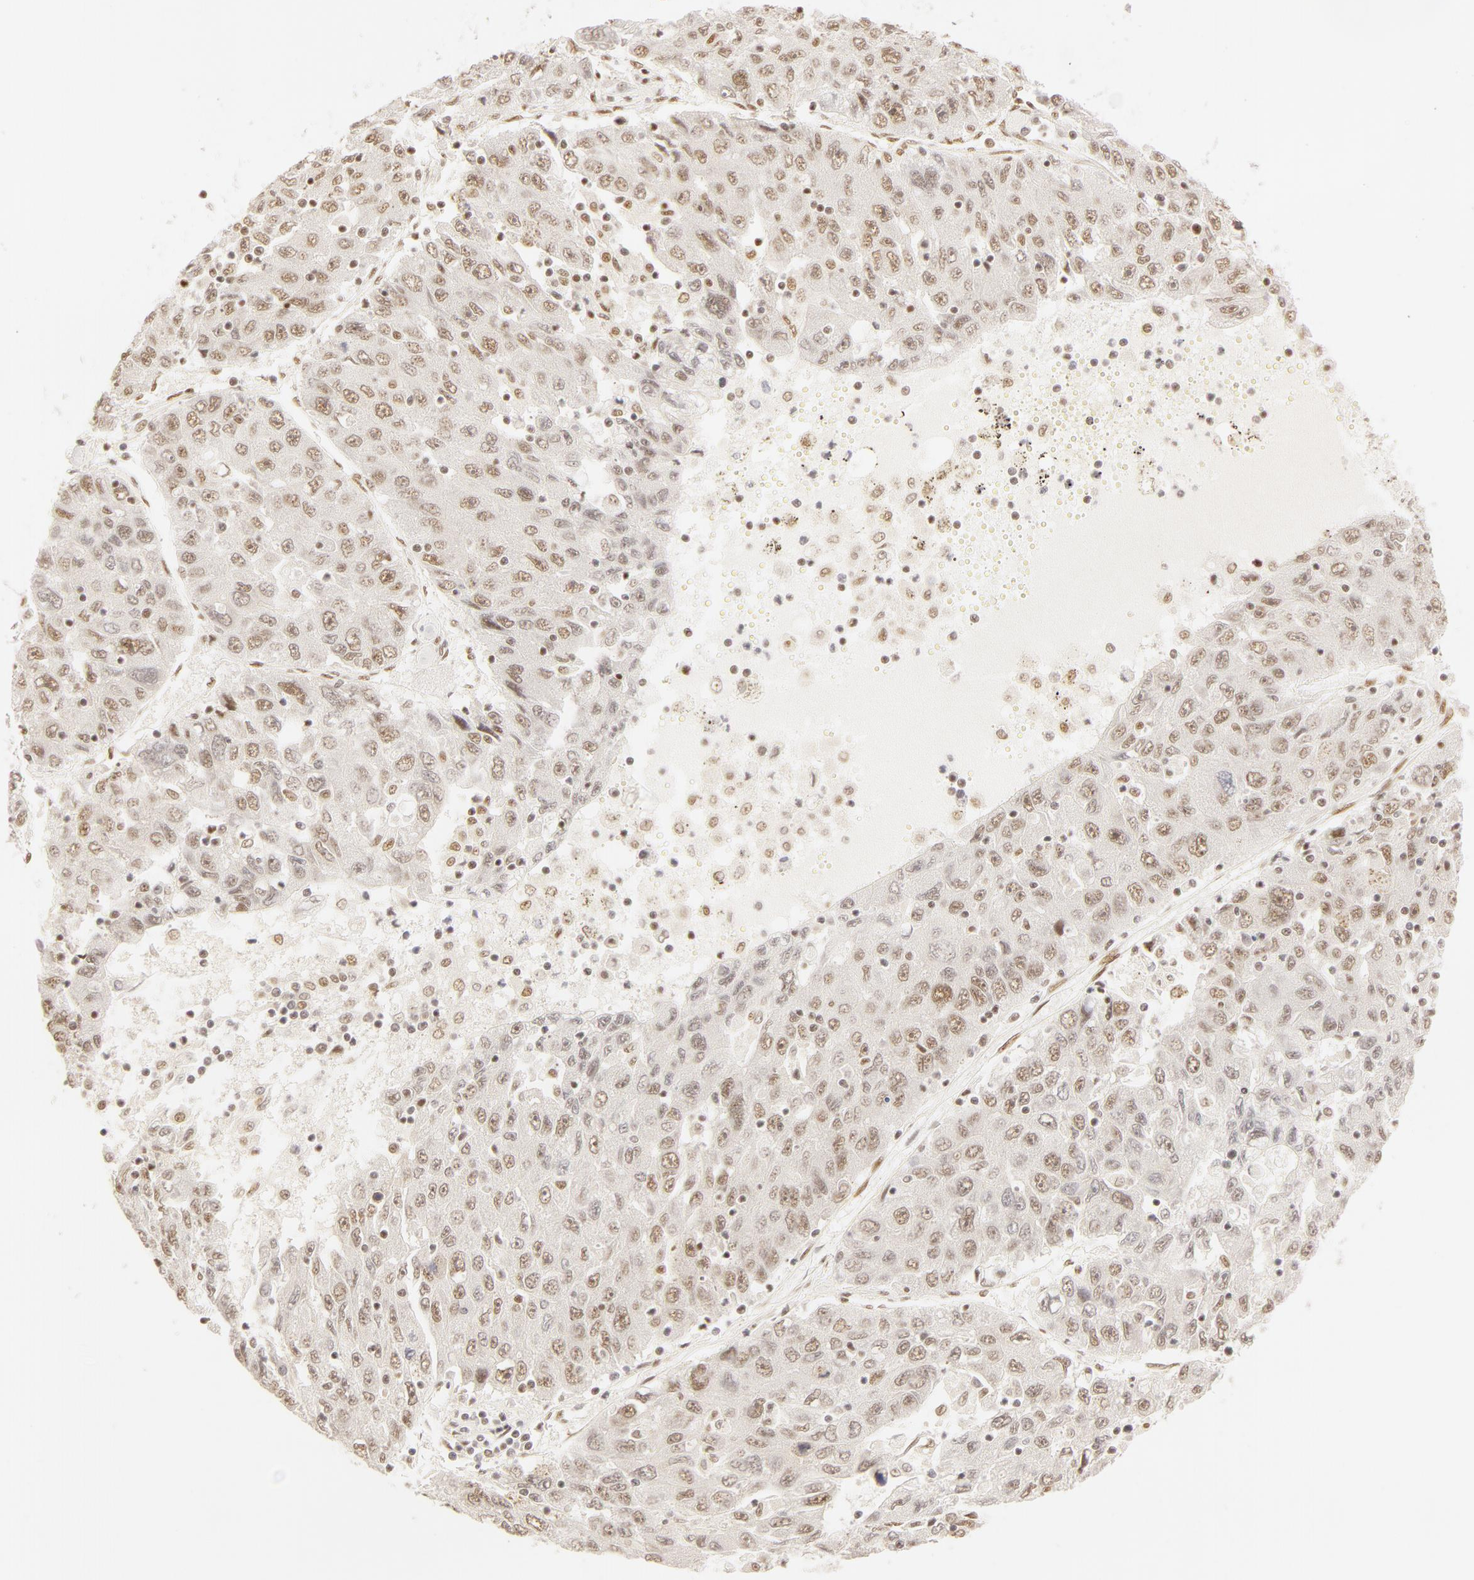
{"staining": {"intensity": "weak", "quantity": "25%-75%", "location": "nuclear"}, "tissue": "liver cancer", "cell_type": "Tumor cells", "image_type": "cancer", "snomed": [{"axis": "morphology", "description": "Carcinoma, Hepatocellular, NOS"}, {"axis": "topography", "description": "Liver"}], "caption": "Liver cancer stained for a protein demonstrates weak nuclear positivity in tumor cells.", "gene": "RBM39", "patient": {"sex": "male", "age": 49}}